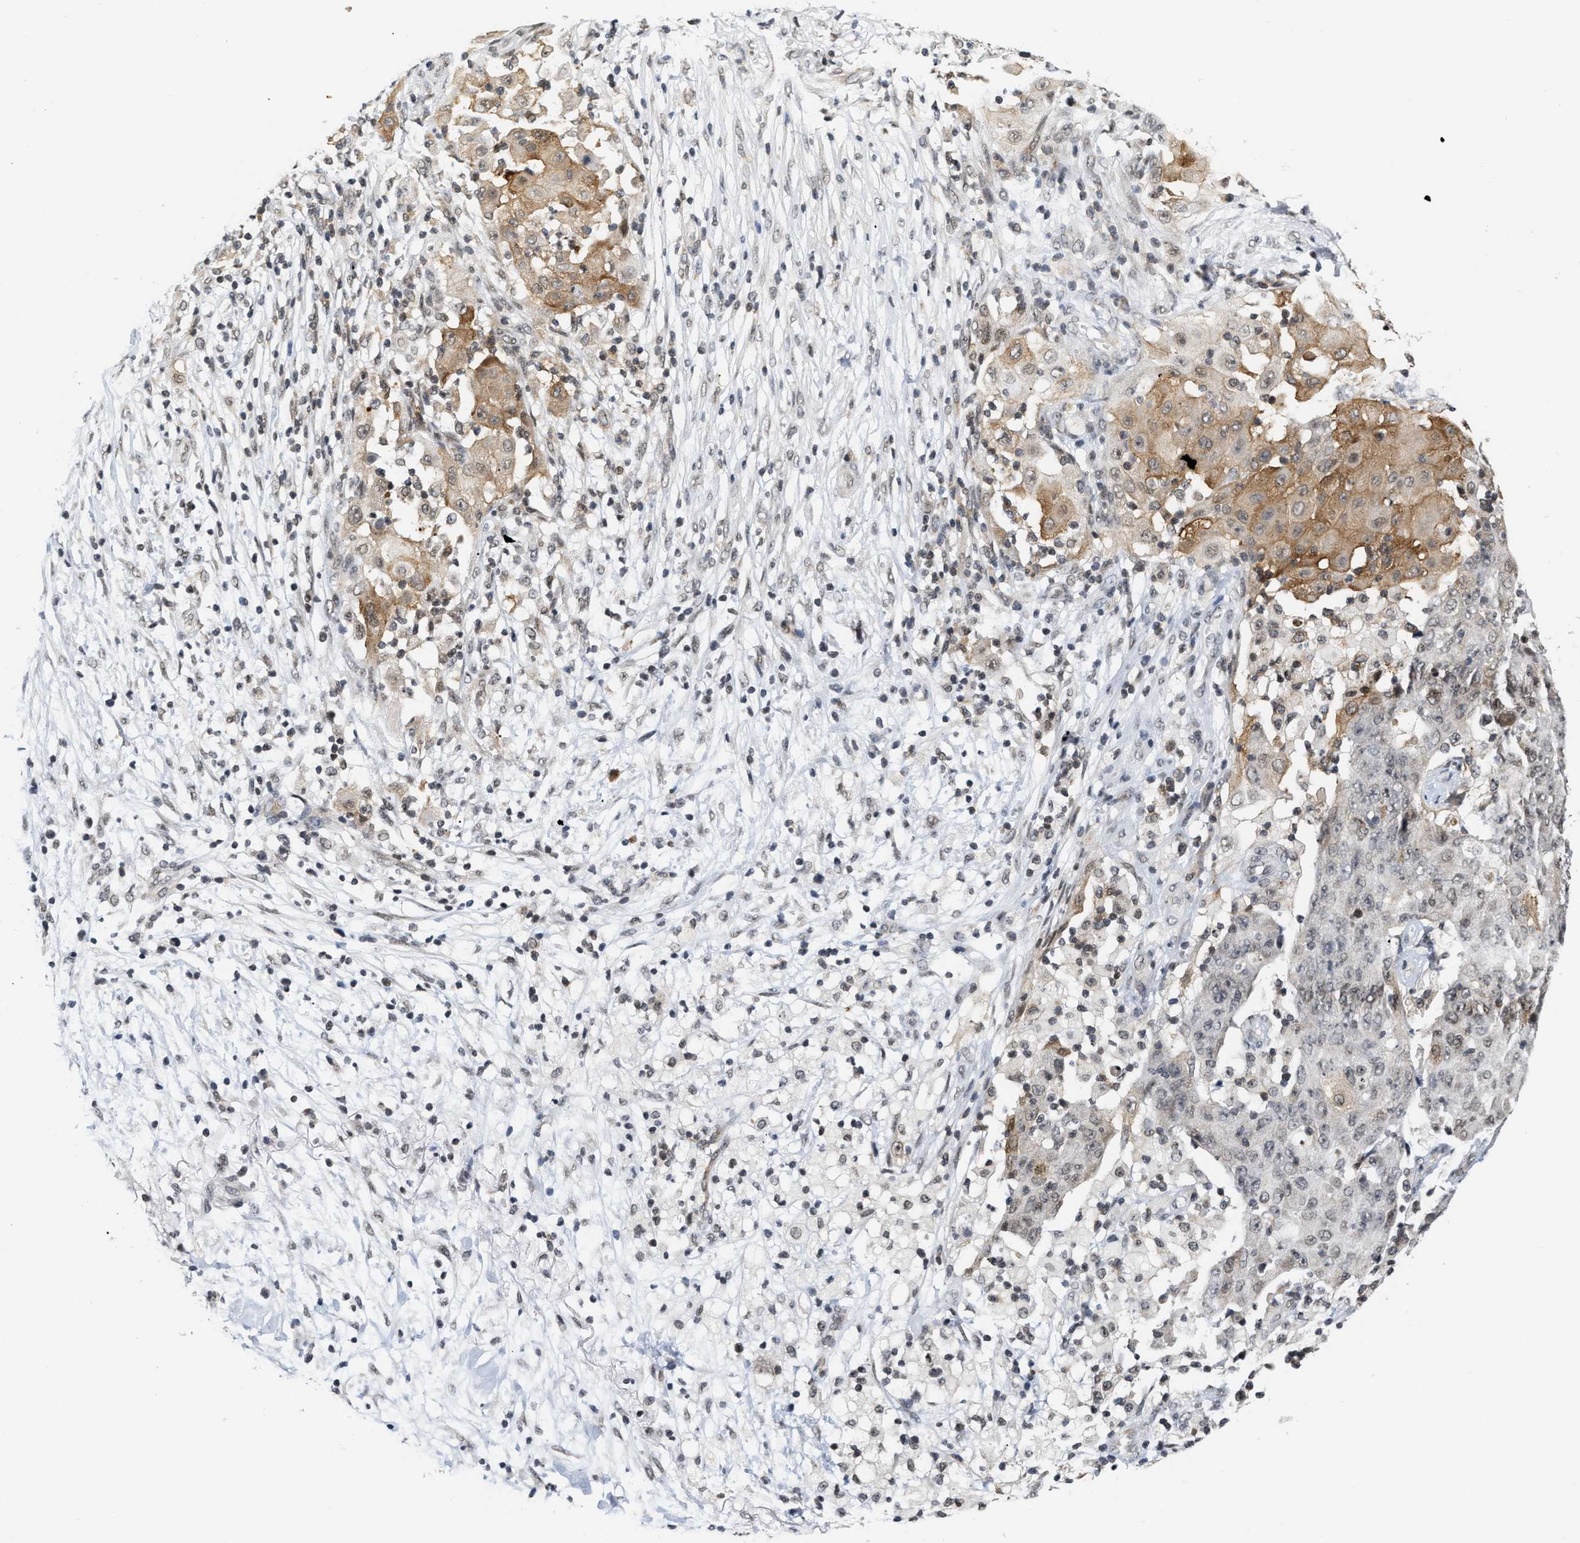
{"staining": {"intensity": "weak", "quantity": ">75%", "location": "nuclear"}, "tissue": "ovarian cancer", "cell_type": "Tumor cells", "image_type": "cancer", "snomed": [{"axis": "morphology", "description": "Carcinoma, endometroid"}, {"axis": "topography", "description": "Ovary"}], "caption": "Immunohistochemical staining of ovarian endometroid carcinoma displays weak nuclear protein positivity in approximately >75% of tumor cells. (IHC, brightfield microscopy, high magnification).", "gene": "ANKRD6", "patient": {"sex": "female", "age": 42}}